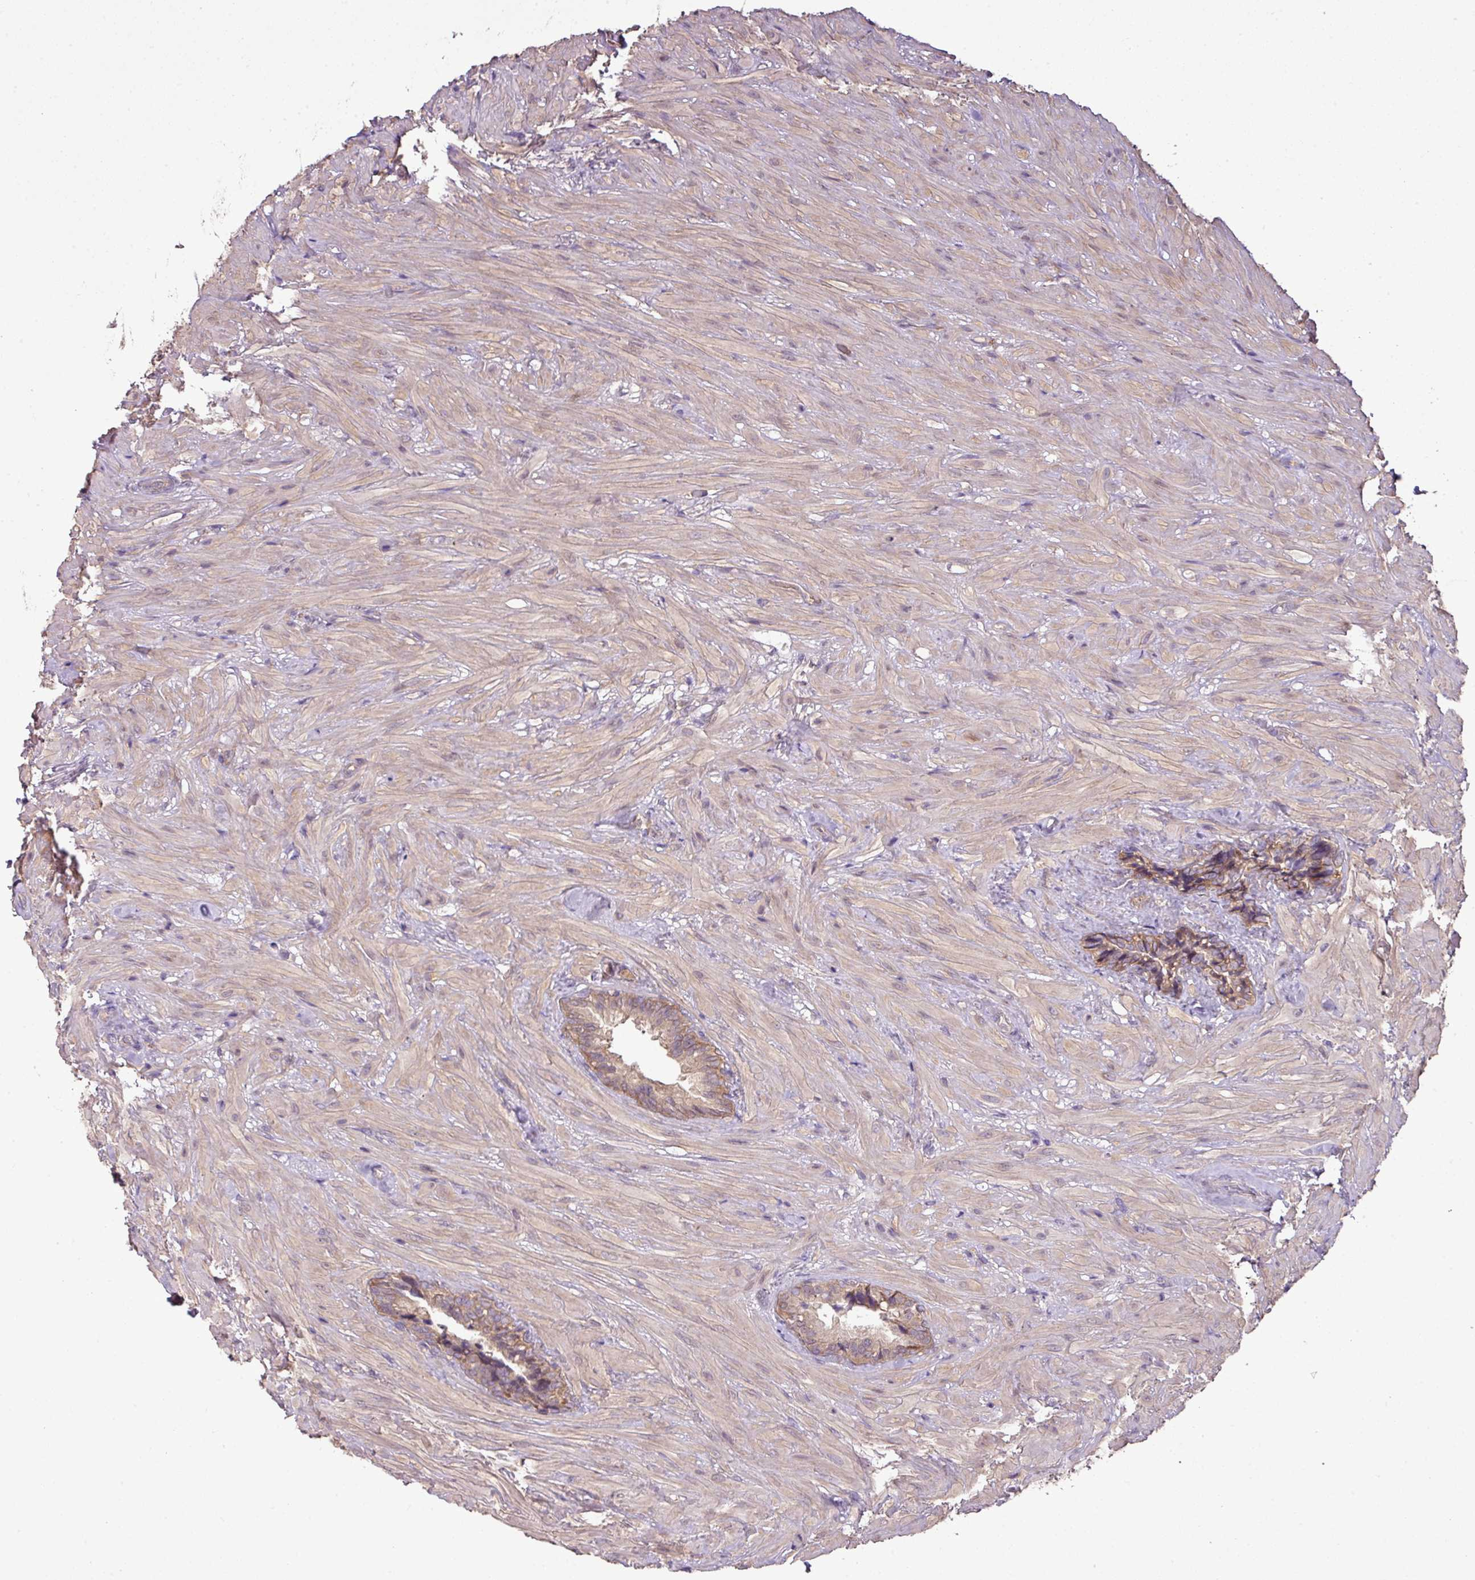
{"staining": {"intensity": "weak", "quantity": ">75%", "location": "cytoplasmic/membranous"}, "tissue": "seminal vesicle", "cell_type": "Glandular cells", "image_type": "normal", "snomed": [{"axis": "morphology", "description": "Normal tissue, NOS"}, {"axis": "topography", "description": "Seminal veicle"}], "caption": "Brown immunohistochemical staining in normal human seminal vesicle shows weak cytoplasmic/membranous staining in approximately >75% of glandular cells.", "gene": "DNAAF4", "patient": {"sex": "male", "age": 62}}